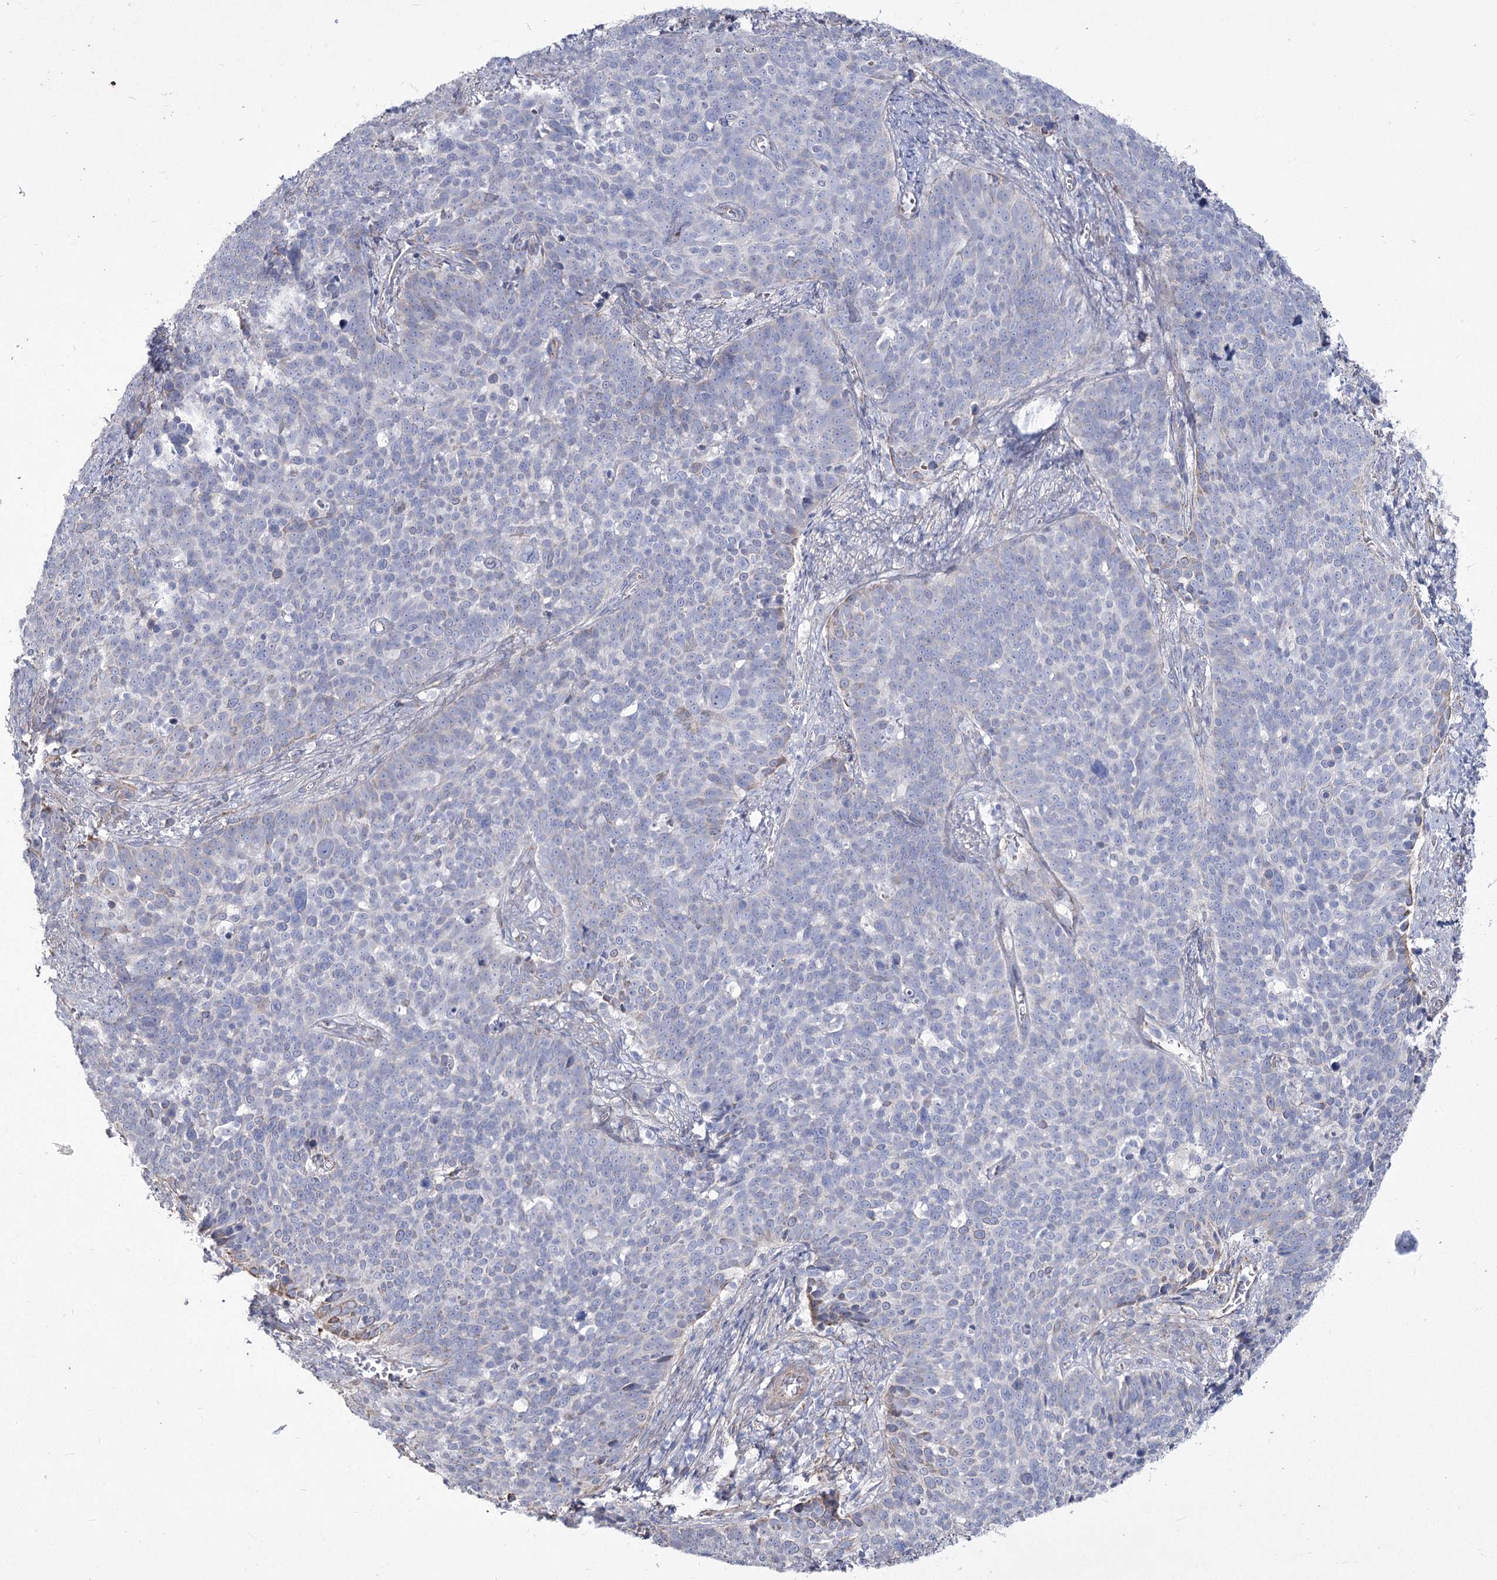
{"staining": {"intensity": "negative", "quantity": "none", "location": "none"}, "tissue": "cervical cancer", "cell_type": "Tumor cells", "image_type": "cancer", "snomed": [{"axis": "morphology", "description": "Squamous cell carcinoma, NOS"}, {"axis": "topography", "description": "Cervix"}], "caption": "This is a photomicrograph of immunohistochemistry staining of cervical cancer (squamous cell carcinoma), which shows no positivity in tumor cells.", "gene": "ME3", "patient": {"sex": "female", "age": 39}}